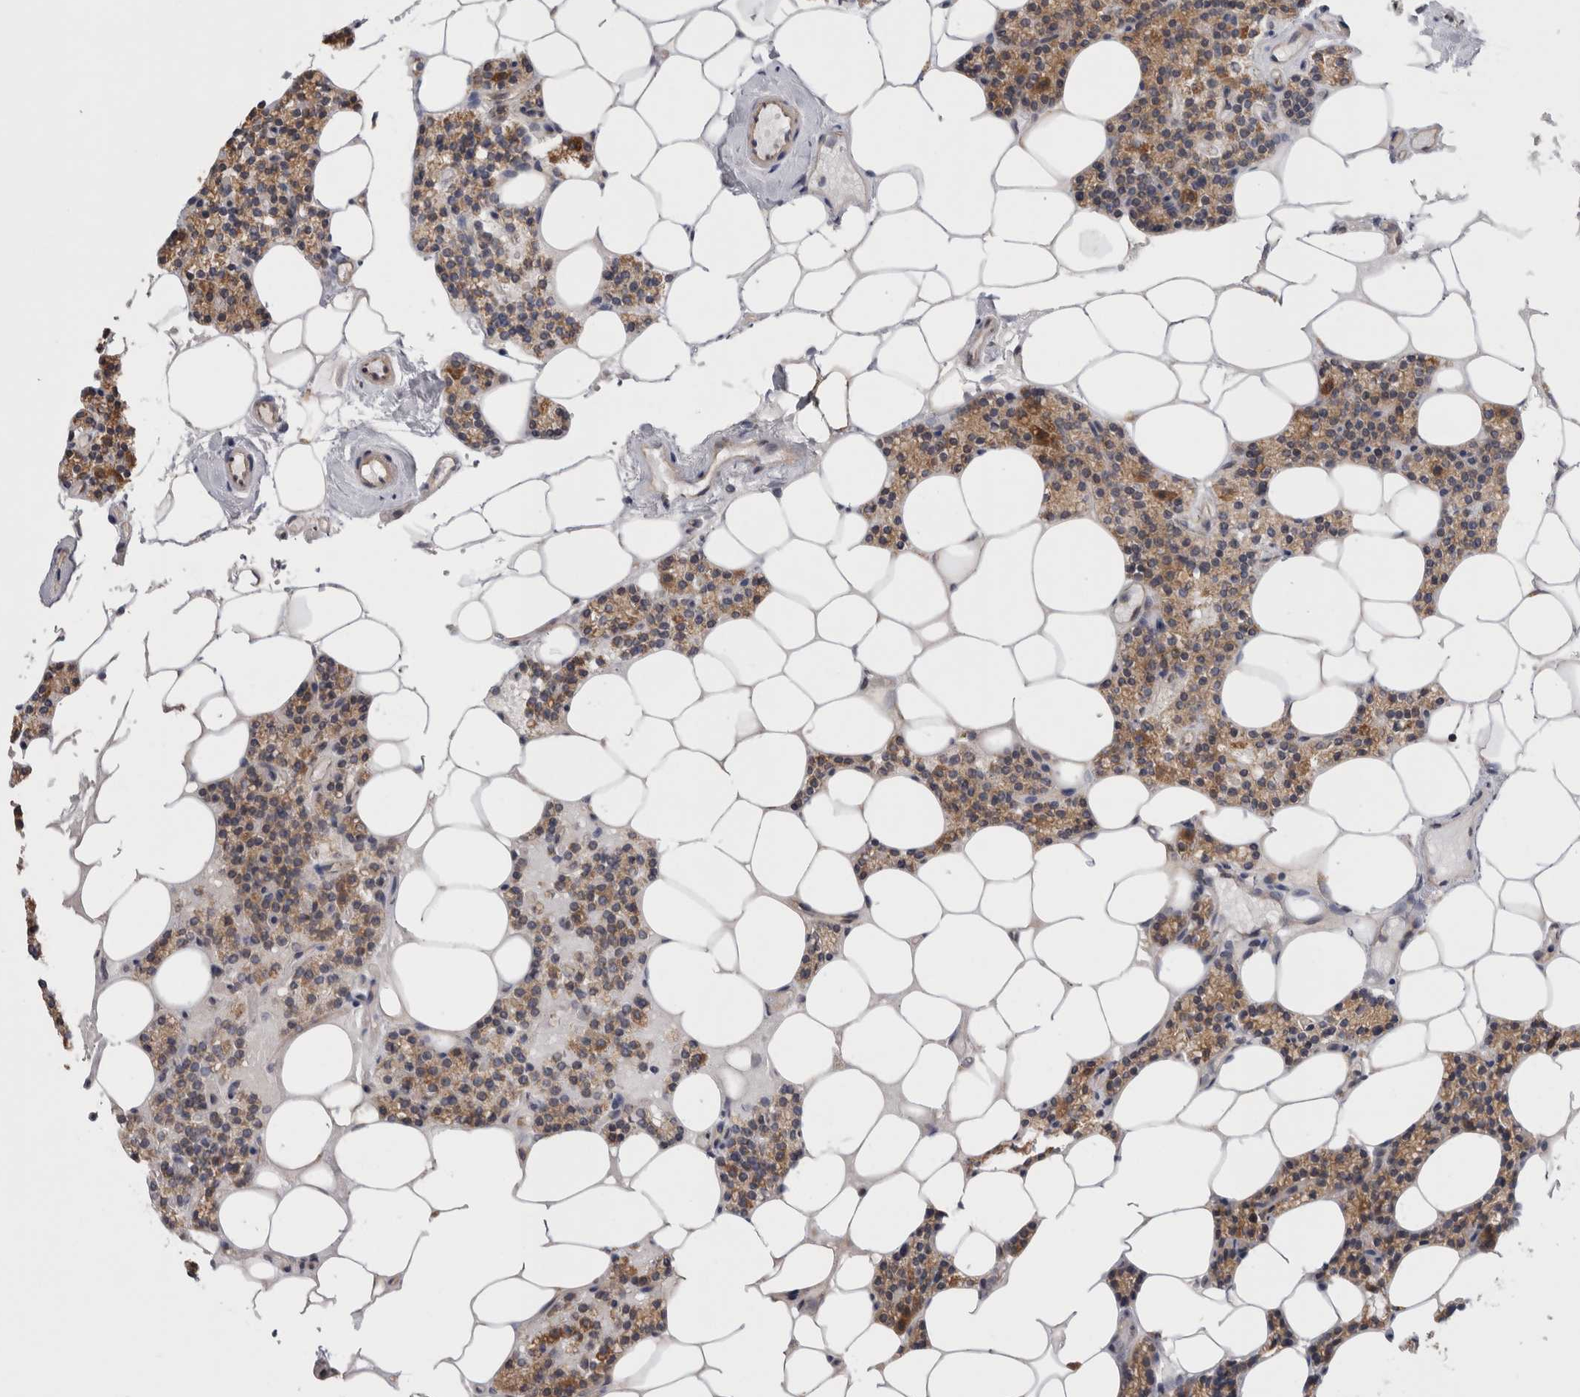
{"staining": {"intensity": "moderate", "quantity": ">75%", "location": "cytoplasmic/membranous"}, "tissue": "parathyroid gland", "cell_type": "Glandular cells", "image_type": "normal", "snomed": [{"axis": "morphology", "description": "Normal tissue, NOS"}, {"axis": "topography", "description": "Parathyroid gland"}], "caption": "Protein expression analysis of normal human parathyroid gland reveals moderate cytoplasmic/membranous expression in about >75% of glandular cells. Using DAB (3,3'-diaminobenzidine) (brown) and hematoxylin (blue) stains, captured at high magnification using brightfield microscopy.", "gene": "GRIK2", "patient": {"sex": "male", "age": 75}}